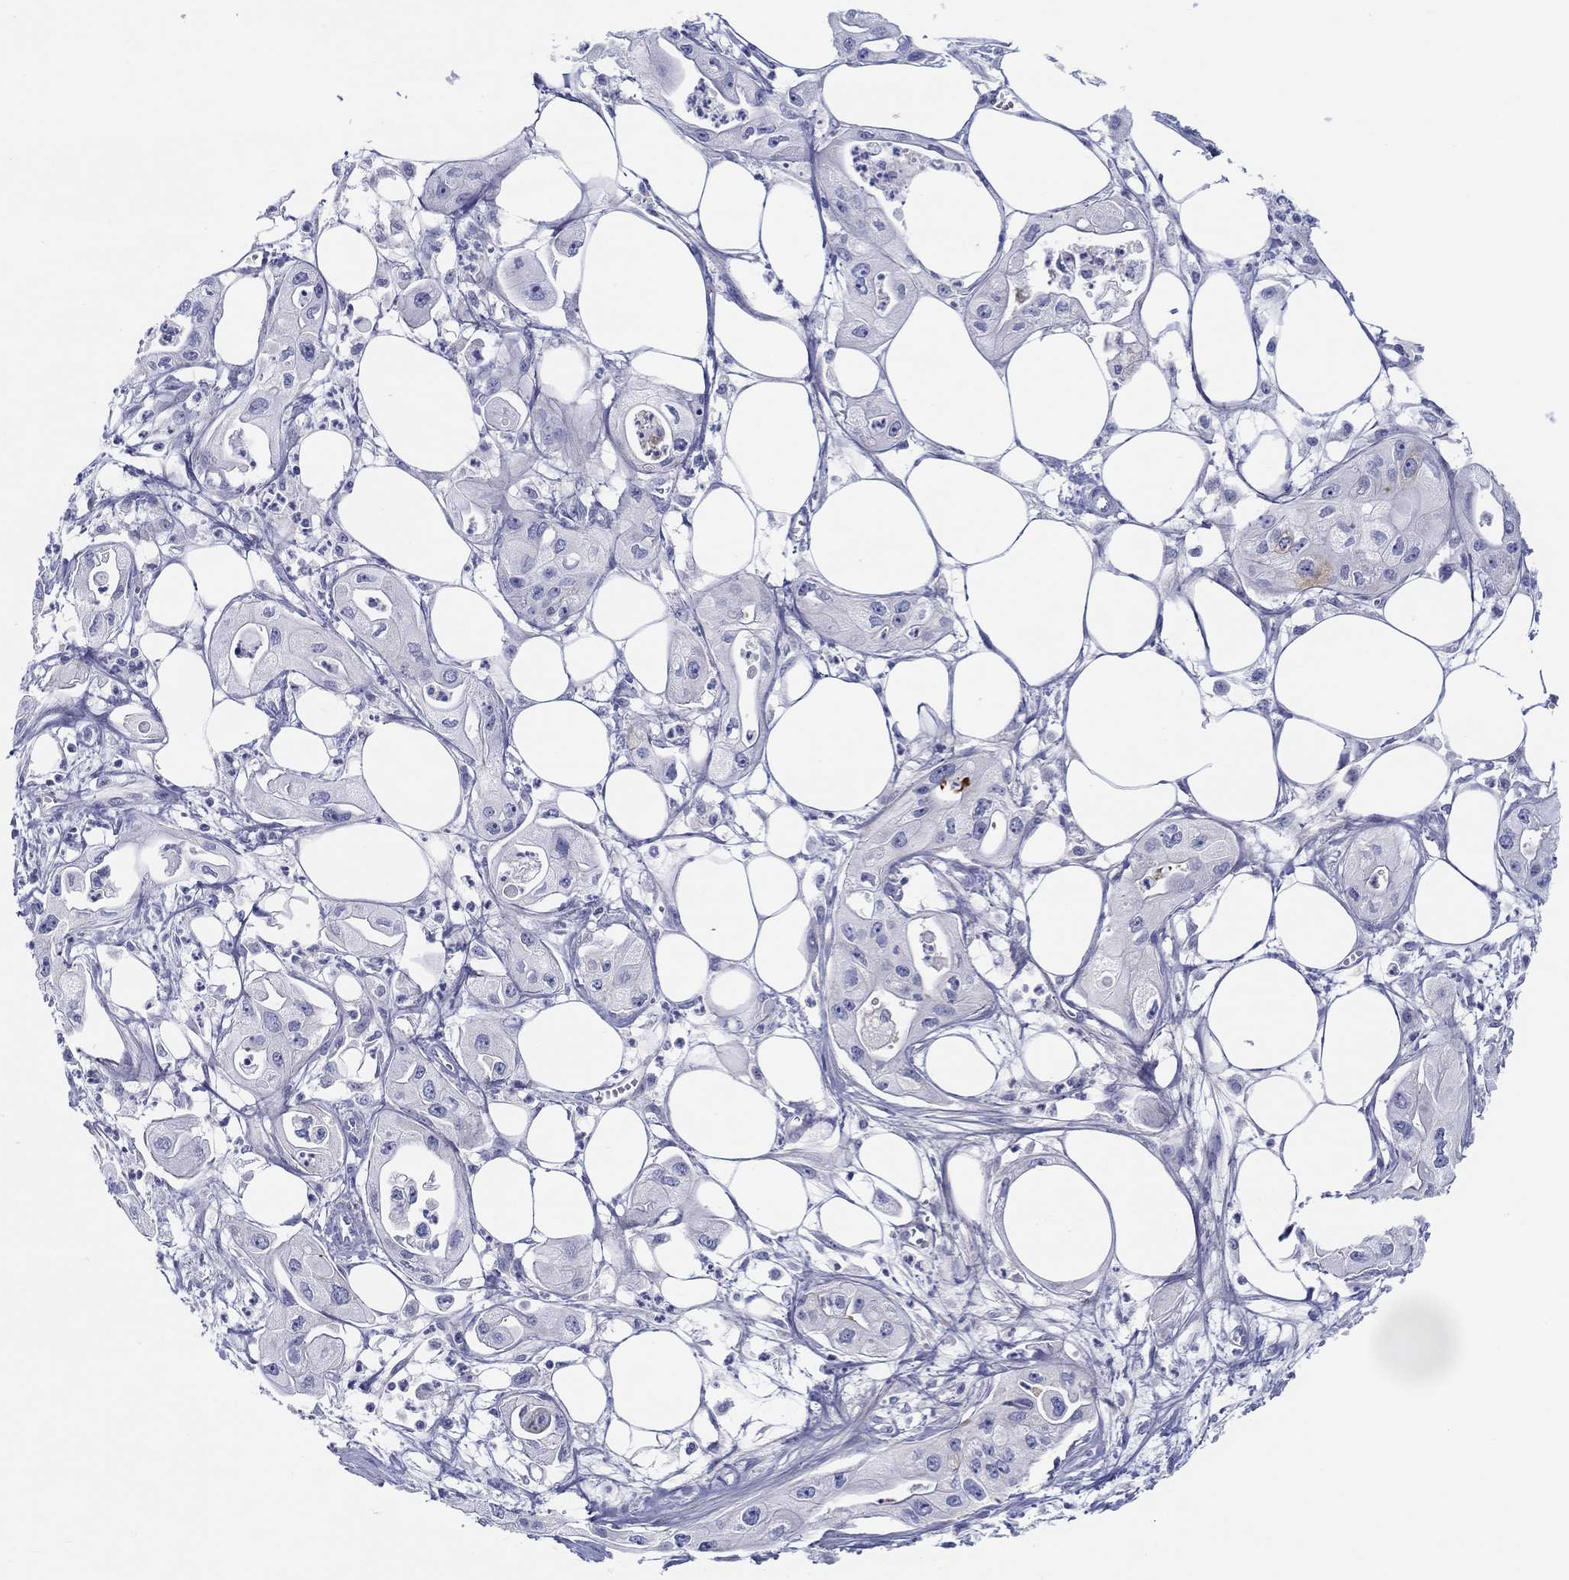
{"staining": {"intensity": "negative", "quantity": "none", "location": "none"}, "tissue": "pancreatic cancer", "cell_type": "Tumor cells", "image_type": "cancer", "snomed": [{"axis": "morphology", "description": "Adenocarcinoma, NOS"}, {"axis": "topography", "description": "Pancreas"}], "caption": "Protein analysis of adenocarcinoma (pancreatic) exhibits no significant expression in tumor cells.", "gene": "HAPLN4", "patient": {"sex": "male", "age": 70}}